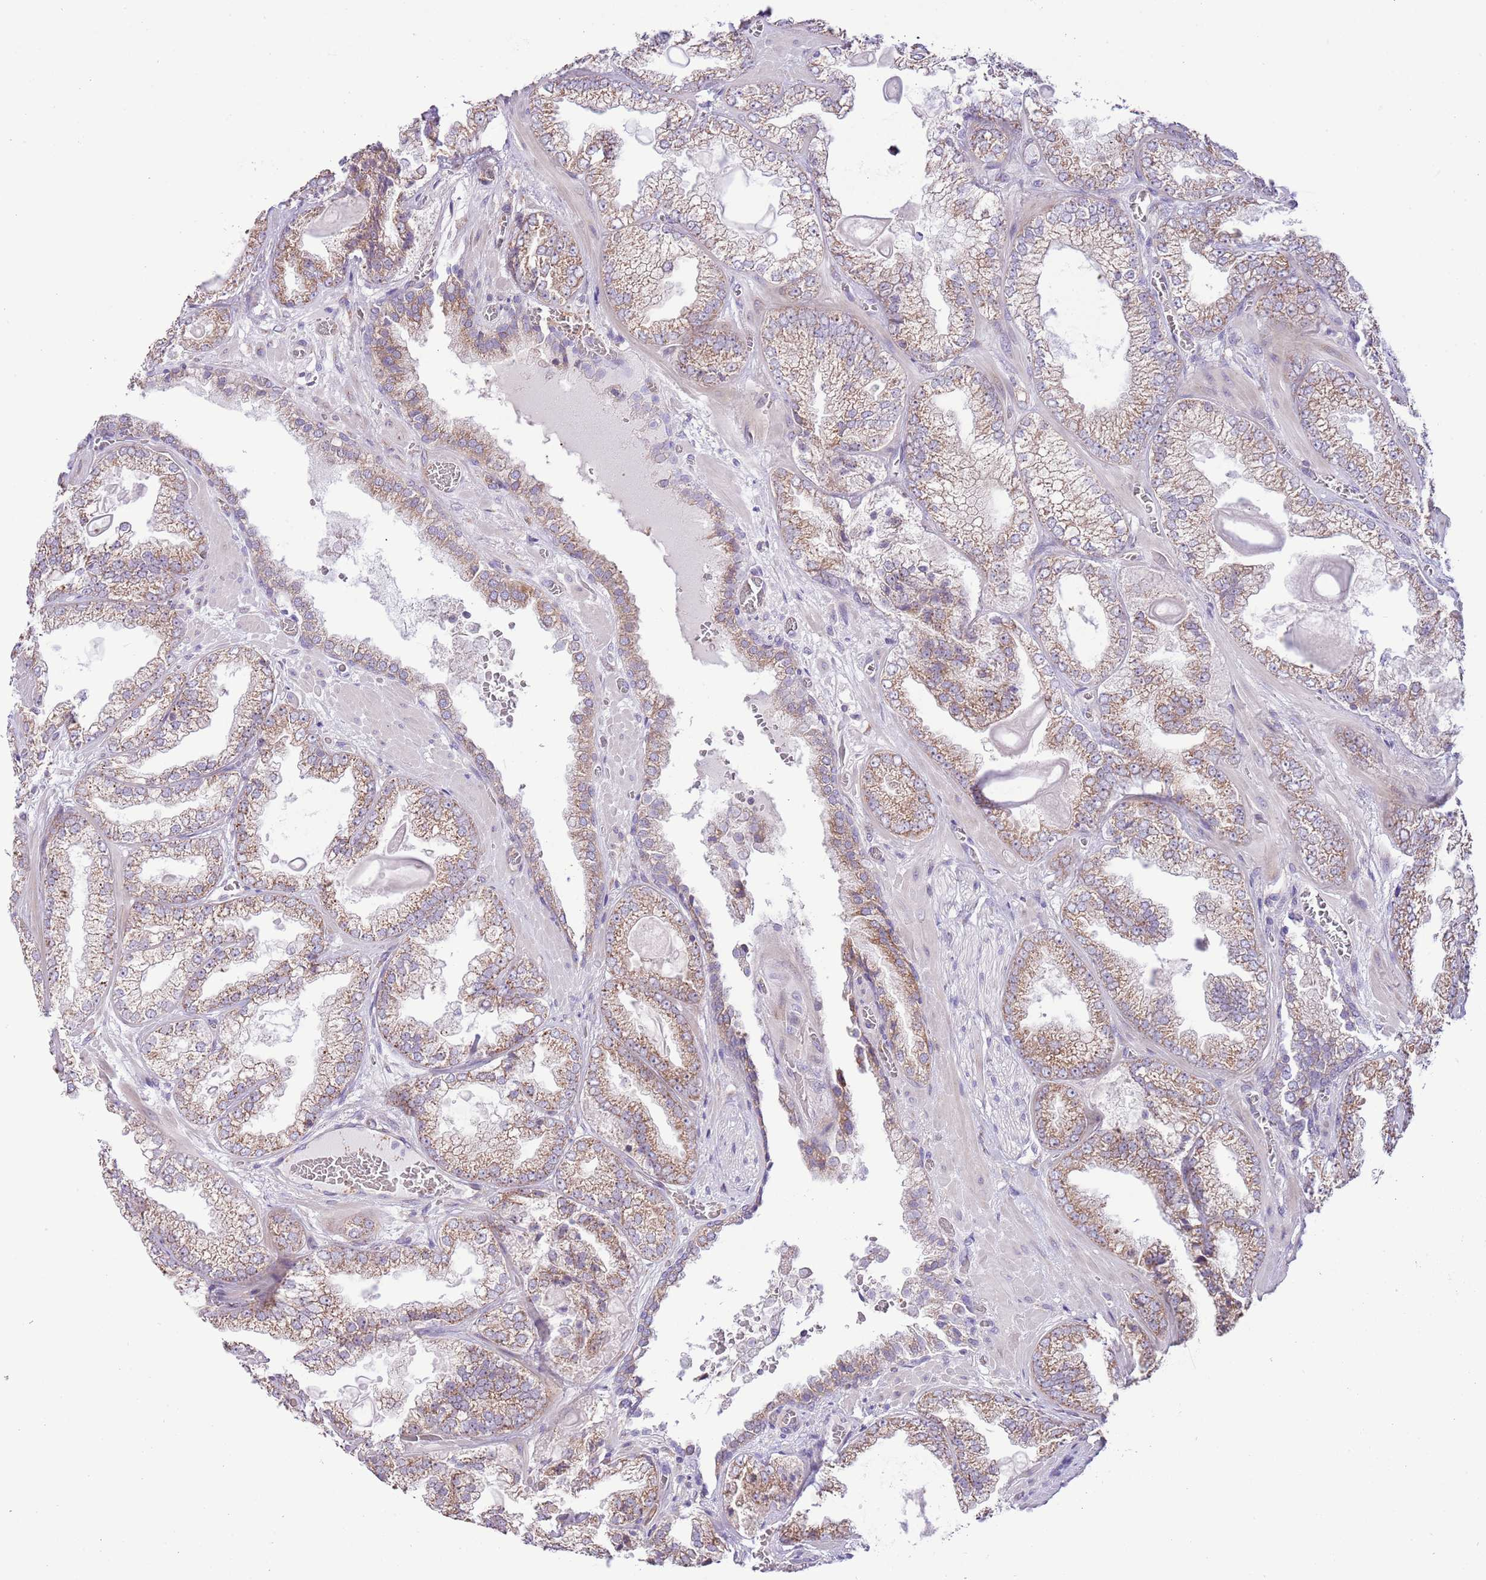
{"staining": {"intensity": "moderate", "quantity": ">75%", "location": "cytoplasmic/membranous"}, "tissue": "prostate cancer", "cell_type": "Tumor cells", "image_type": "cancer", "snomed": [{"axis": "morphology", "description": "Adenocarcinoma, Low grade"}, {"axis": "topography", "description": "Prostate"}], "caption": "Protein analysis of adenocarcinoma (low-grade) (prostate) tissue demonstrates moderate cytoplasmic/membranous staining in about >75% of tumor cells.", "gene": "DAND5", "patient": {"sex": "male", "age": 57}}